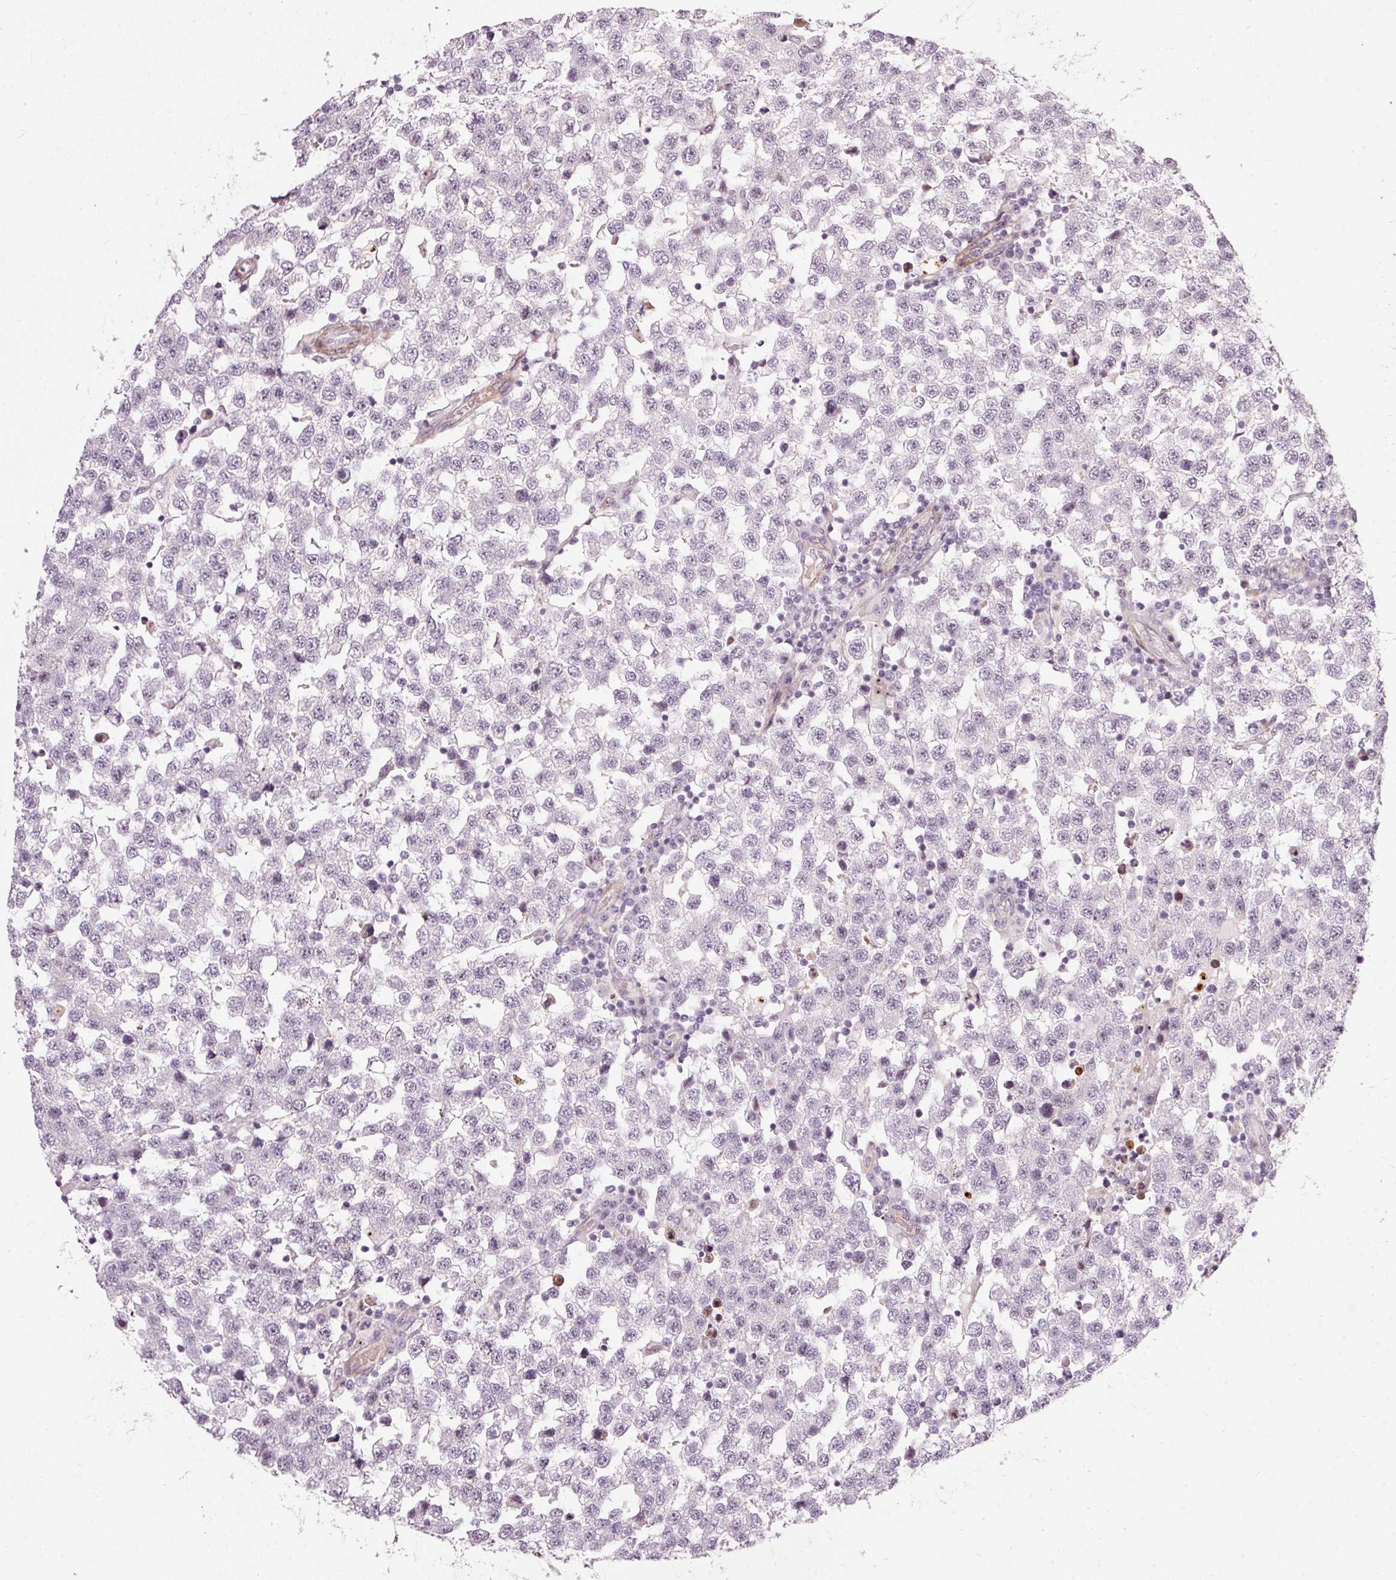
{"staining": {"intensity": "moderate", "quantity": "<25%", "location": "nuclear"}, "tissue": "testis cancer", "cell_type": "Tumor cells", "image_type": "cancer", "snomed": [{"axis": "morphology", "description": "Seminoma, NOS"}, {"axis": "topography", "description": "Testis"}], "caption": "IHC image of testis seminoma stained for a protein (brown), which exhibits low levels of moderate nuclear positivity in approximately <25% of tumor cells.", "gene": "MXRA8", "patient": {"sex": "male", "age": 34}}